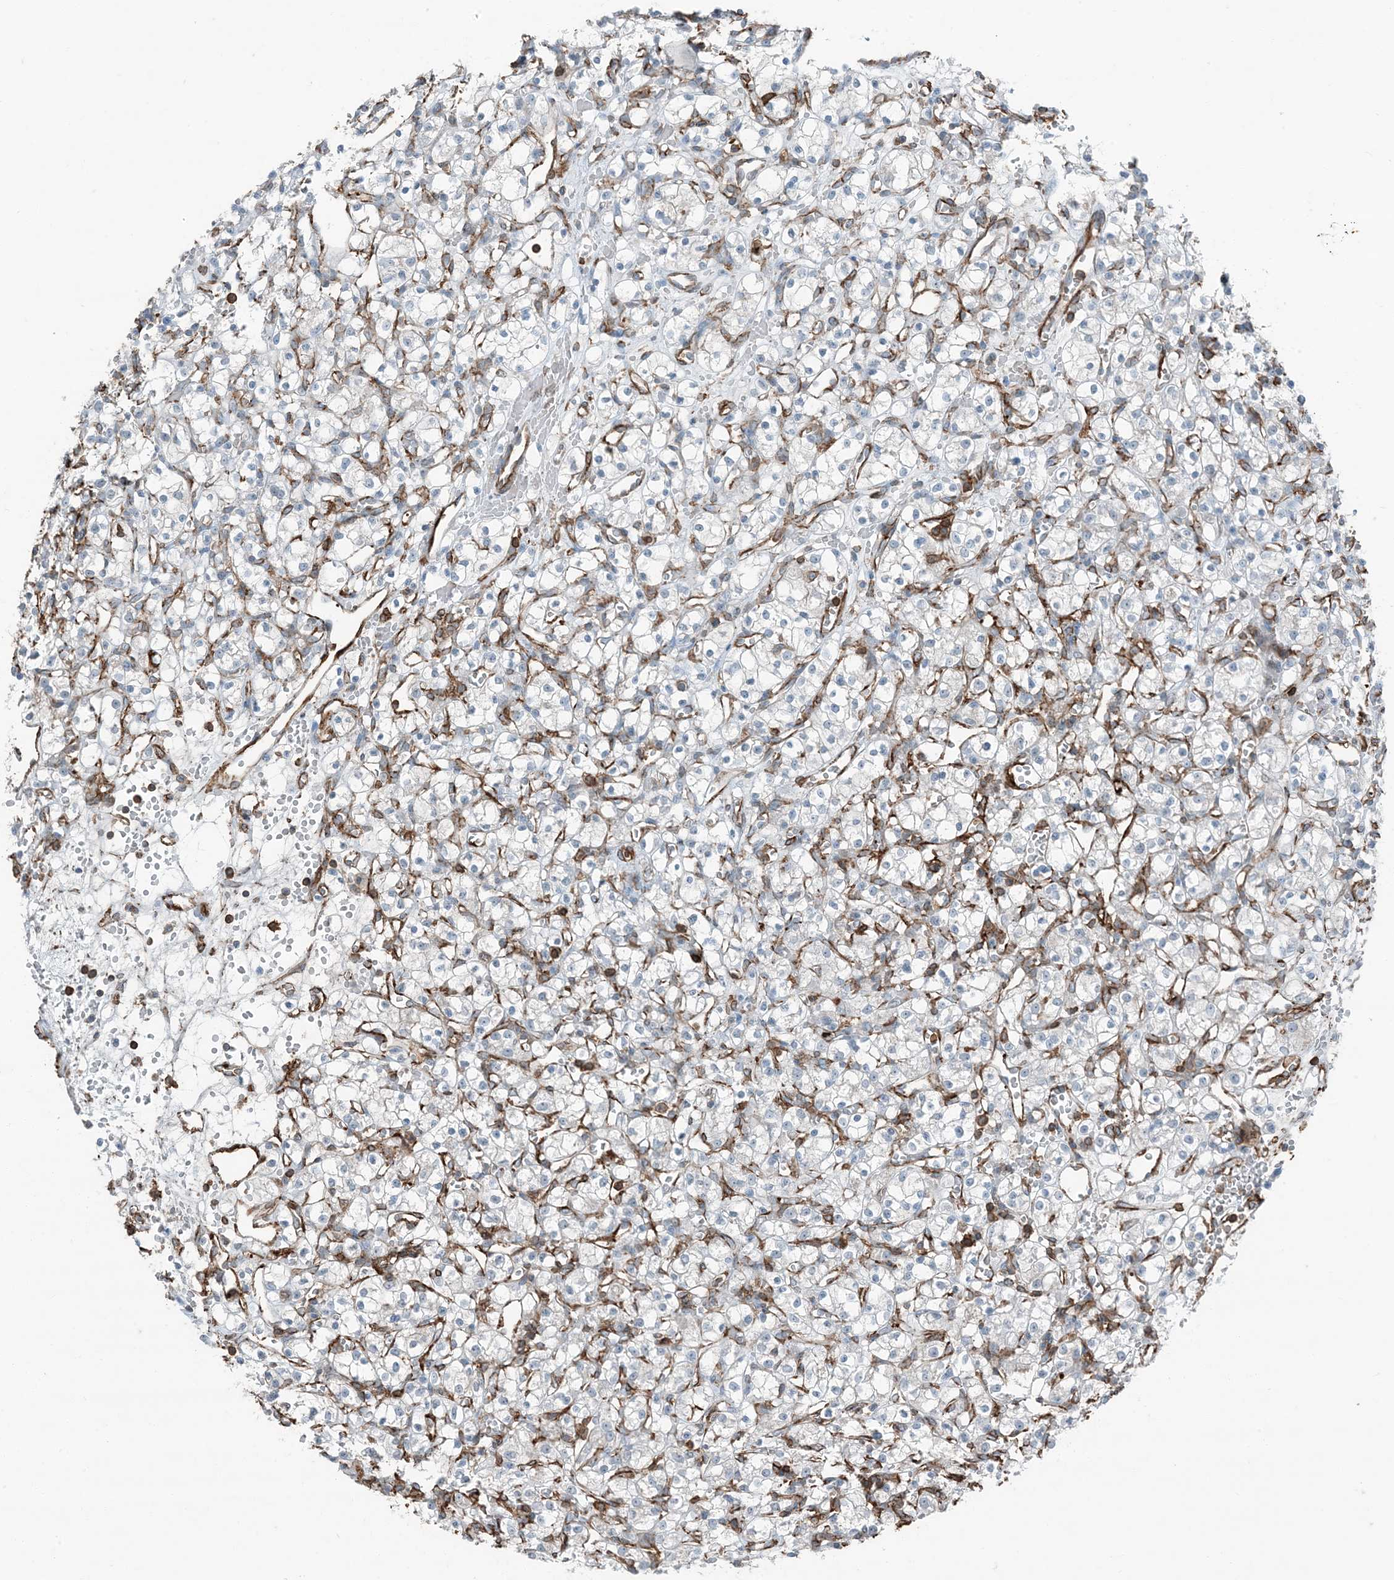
{"staining": {"intensity": "negative", "quantity": "none", "location": "none"}, "tissue": "renal cancer", "cell_type": "Tumor cells", "image_type": "cancer", "snomed": [{"axis": "morphology", "description": "Adenocarcinoma, NOS"}, {"axis": "topography", "description": "Kidney"}], "caption": "IHC histopathology image of human renal cancer (adenocarcinoma) stained for a protein (brown), which exhibits no staining in tumor cells.", "gene": "APOBEC3C", "patient": {"sex": "female", "age": 59}}